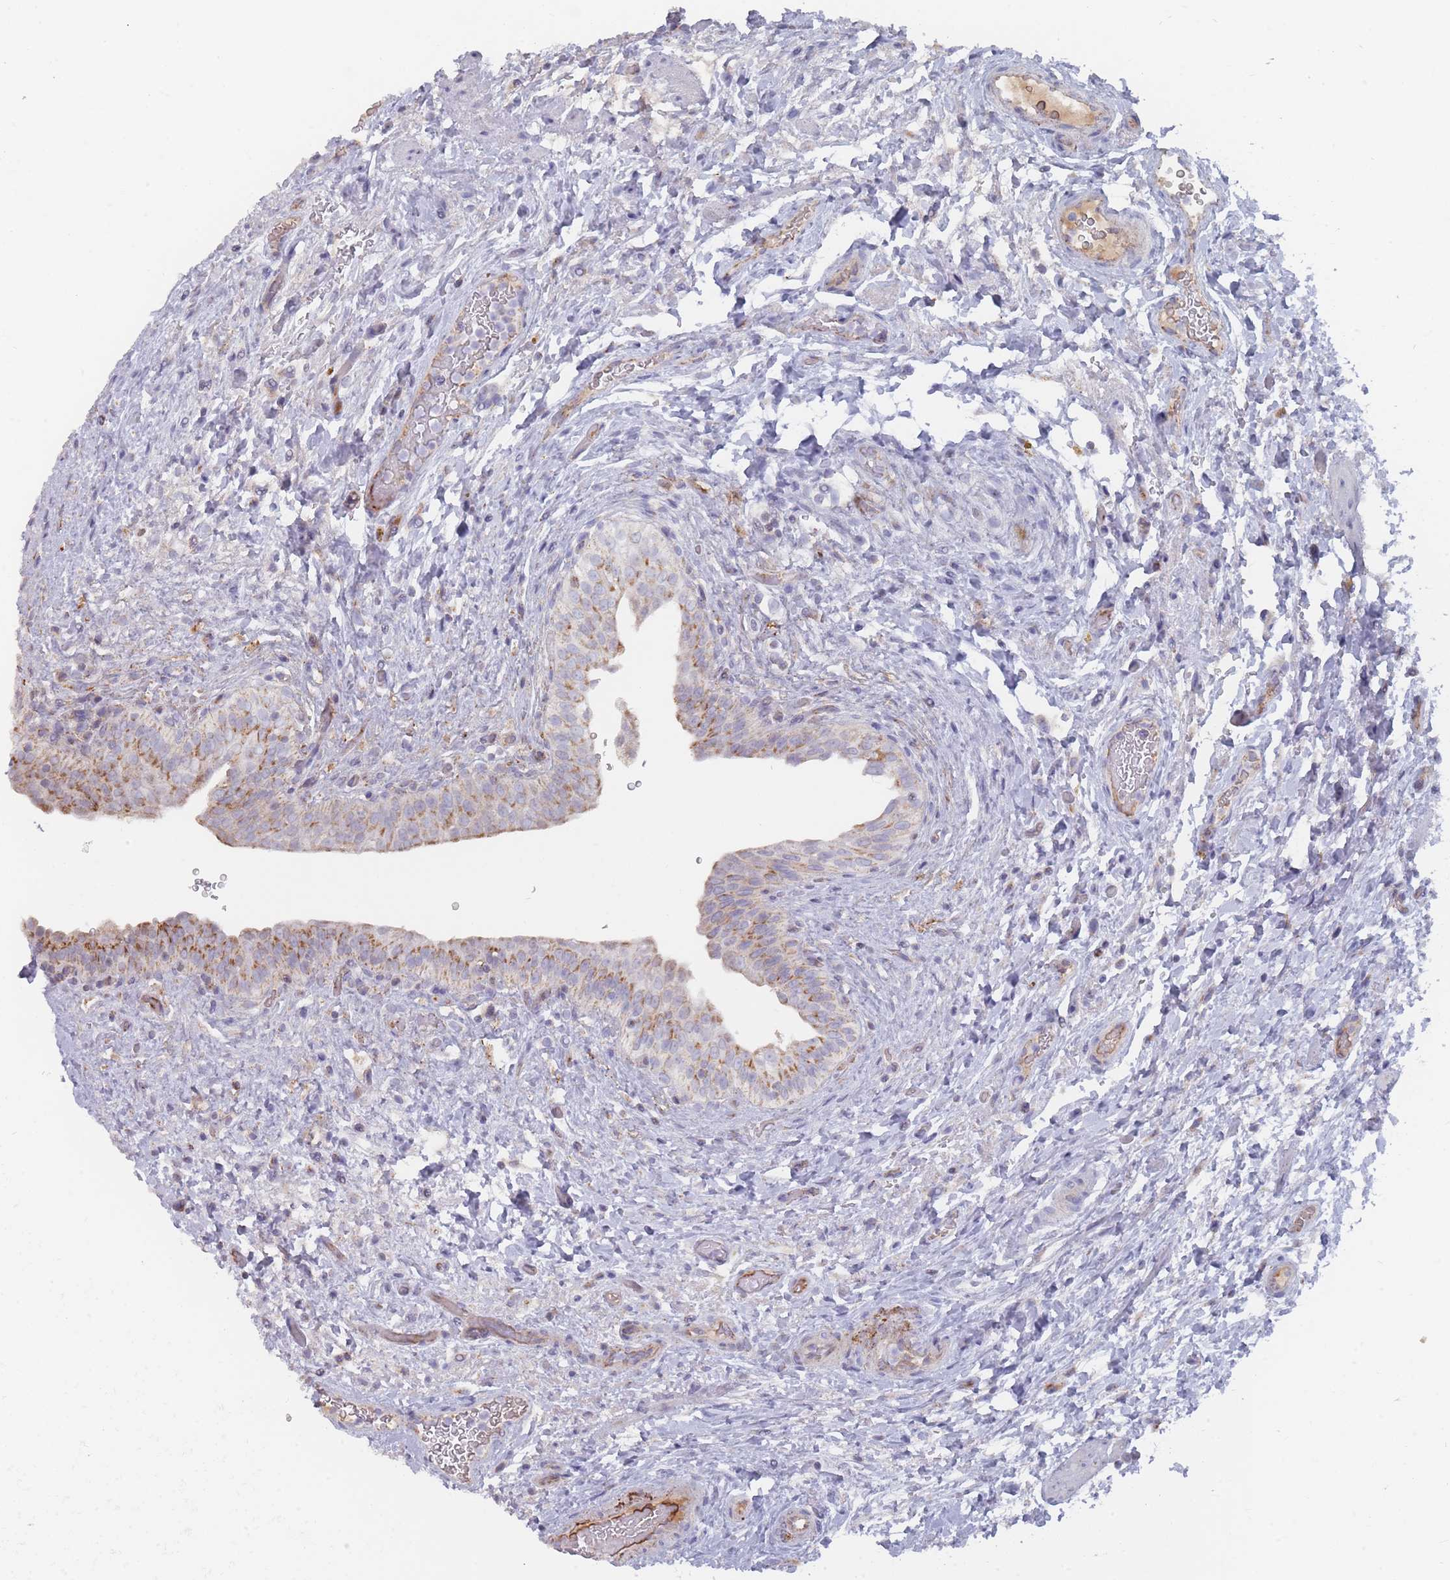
{"staining": {"intensity": "moderate", "quantity": "25%-75%", "location": "cytoplasmic/membranous"}, "tissue": "urinary bladder", "cell_type": "Urothelial cells", "image_type": "normal", "snomed": [{"axis": "morphology", "description": "Normal tissue, NOS"}, {"axis": "topography", "description": "Urinary bladder"}], "caption": "Benign urinary bladder shows moderate cytoplasmic/membranous positivity in about 25%-75% of urothelial cells, visualized by immunohistochemistry. (DAB IHC with brightfield microscopy, high magnification).", "gene": "TRARG1", "patient": {"sex": "male", "age": 69}}